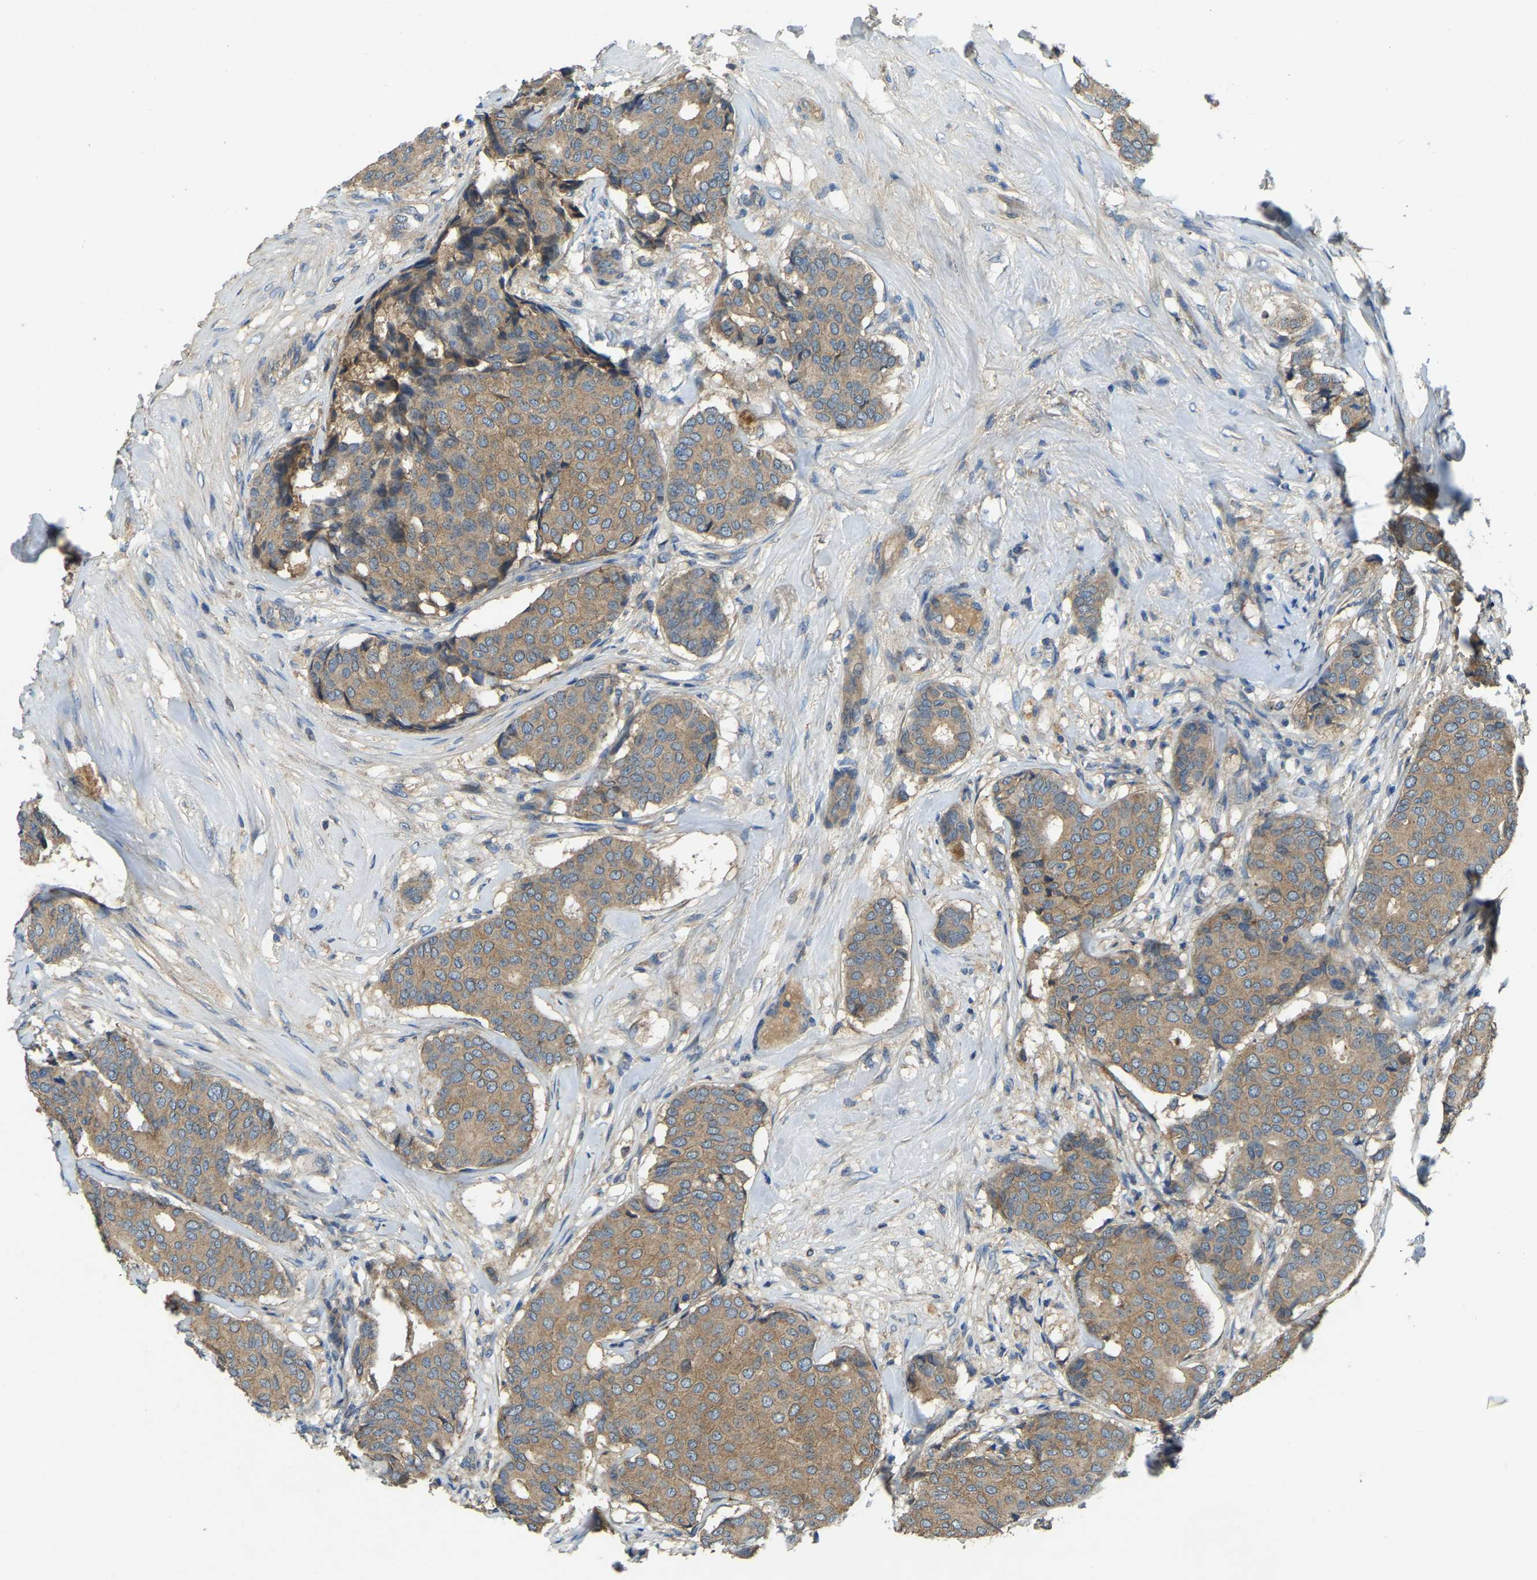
{"staining": {"intensity": "weak", "quantity": ">75%", "location": "cytoplasmic/membranous"}, "tissue": "breast cancer", "cell_type": "Tumor cells", "image_type": "cancer", "snomed": [{"axis": "morphology", "description": "Duct carcinoma"}, {"axis": "topography", "description": "Breast"}], "caption": "Breast cancer stained for a protein exhibits weak cytoplasmic/membranous positivity in tumor cells.", "gene": "ATP8B1", "patient": {"sex": "female", "age": 75}}